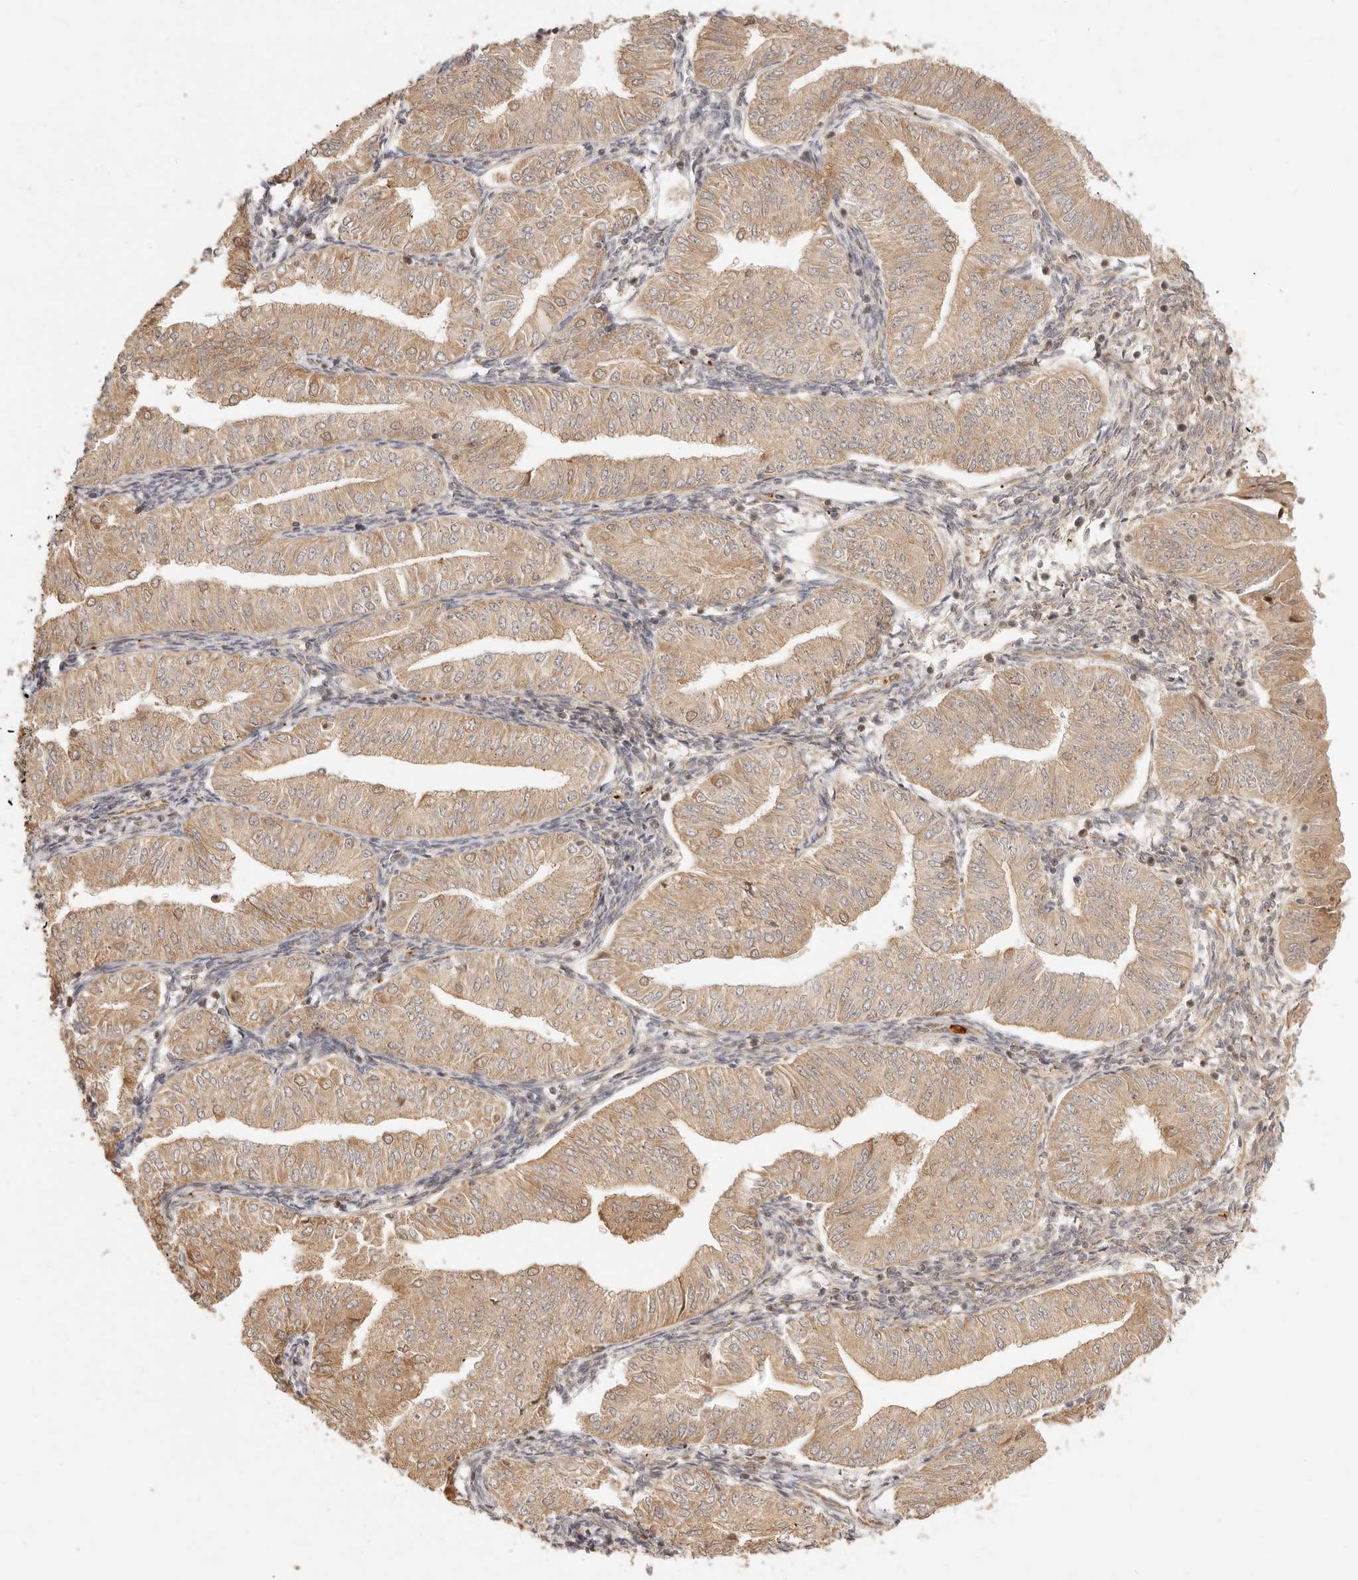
{"staining": {"intensity": "moderate", "quantity": ">75%", "location": "cytoplasmic/membranous"}, "tissue": "endometrial cancer", "cell_type": "Tumor cells", "image_type": "cancer", "snomed": [{"axis": "morphology", "description": "Normal tissue, NOS"}, {"axis": "morphology", "description": "Adenocarcinoma, NOS"}, {"axis": "topography", "description": "Endometrium"}], "caption": "Protein expression analysis of human endometrial adenocarcinoma reveals moderate cytoplasmic/membranous staining in approximately >75% of tumor cells.", "gene": "UBXN10", "patient": {"sex": "female", "age": 53}}